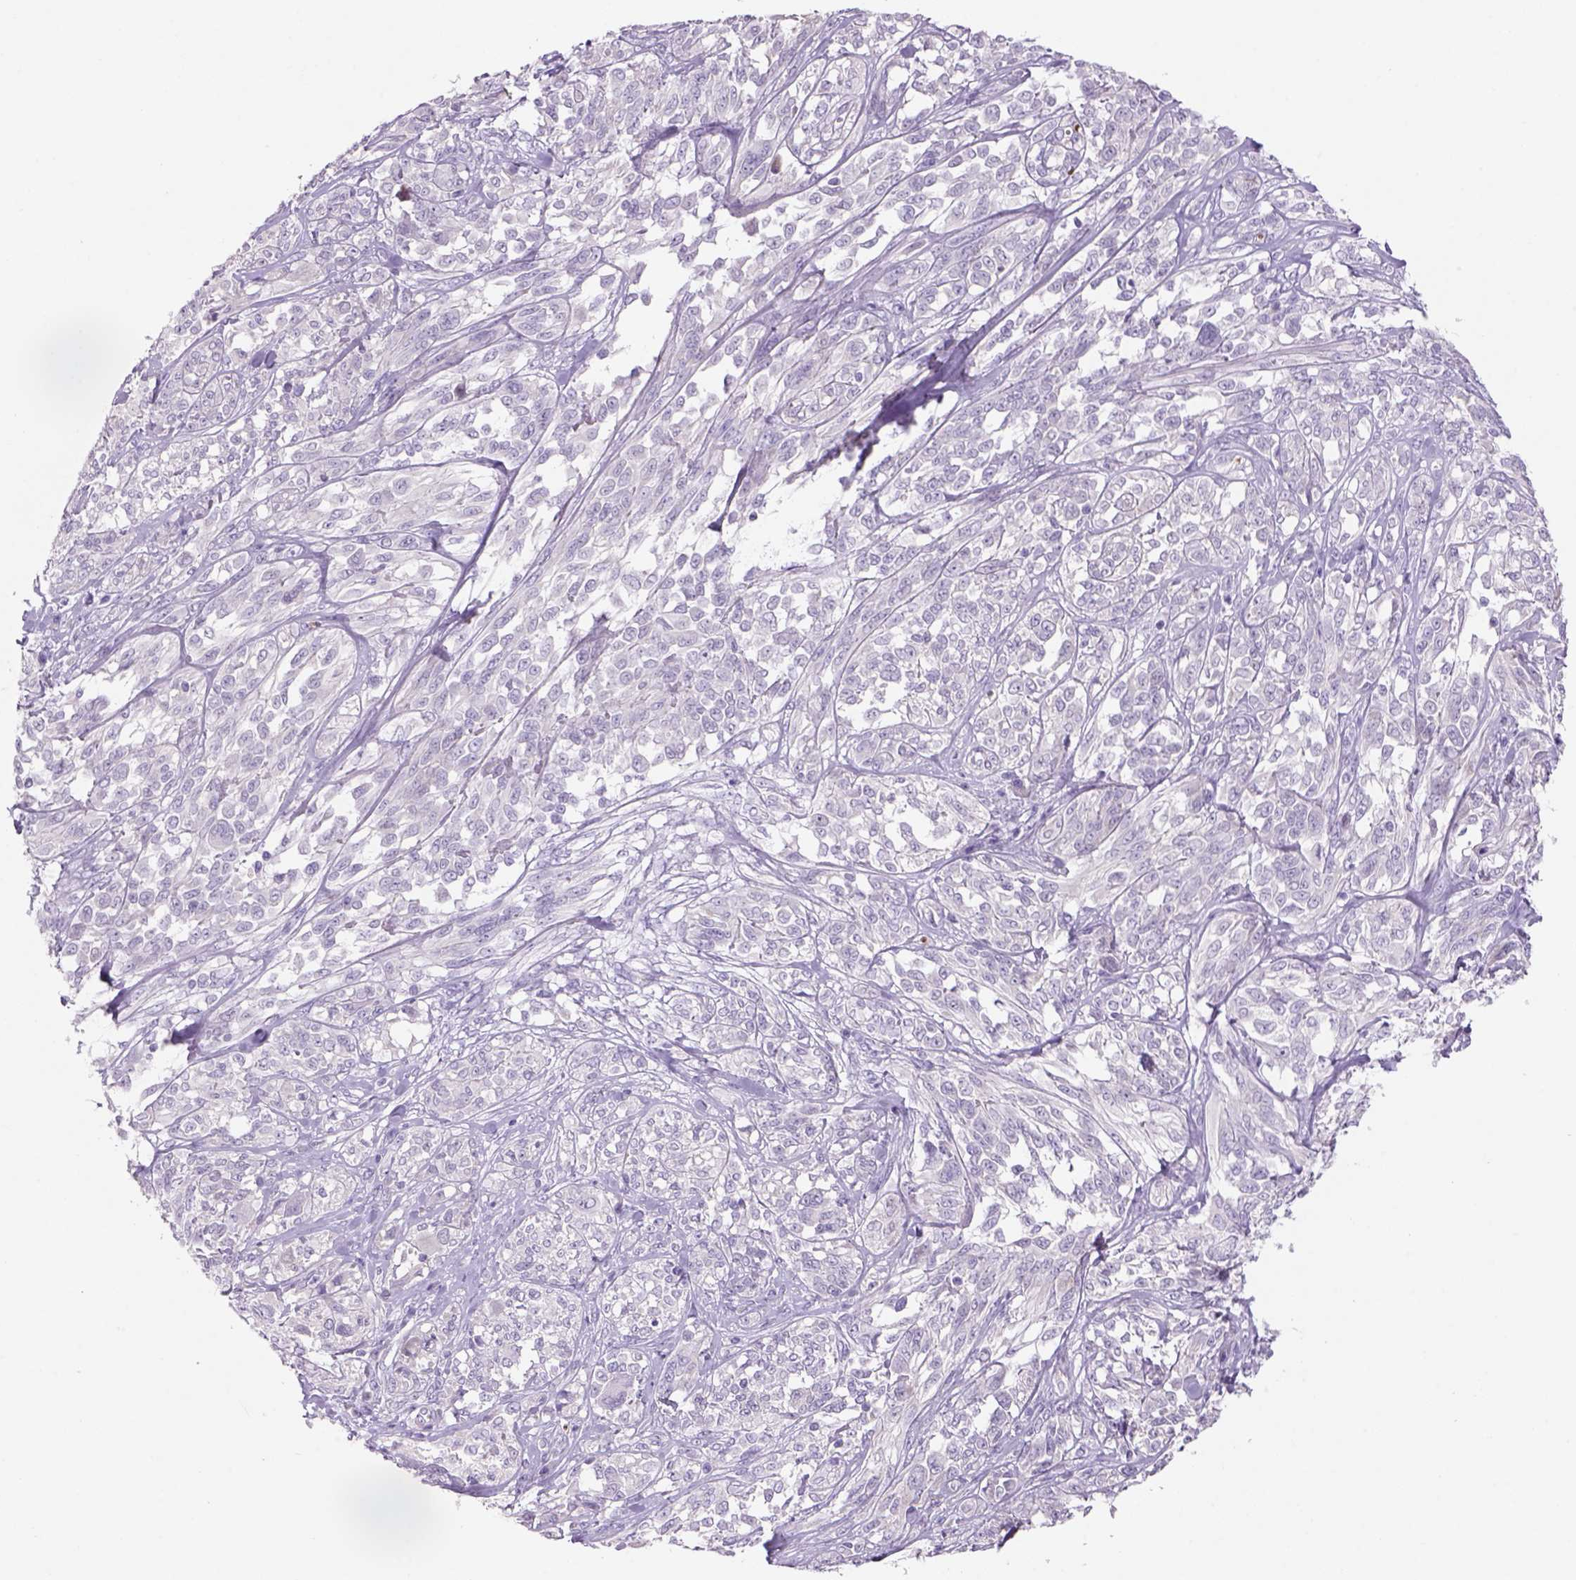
{"staining": {"intensity": "negative", "quantity": "none", "location": "none"}, "tissue": "melanoma", "cell_type": "Tumor cells", "image_type": "cancer", "snomed": [{"axis": "morphology", "description": "Malignant melanoma, NOS"}, {"axis": "topography", "description": "Skin"}], "caption": "The image shows no staining of tumor cells in malignant melanoma.", "gene": "ADGRV1", "patient": {"sex": "female", "age": 91}}